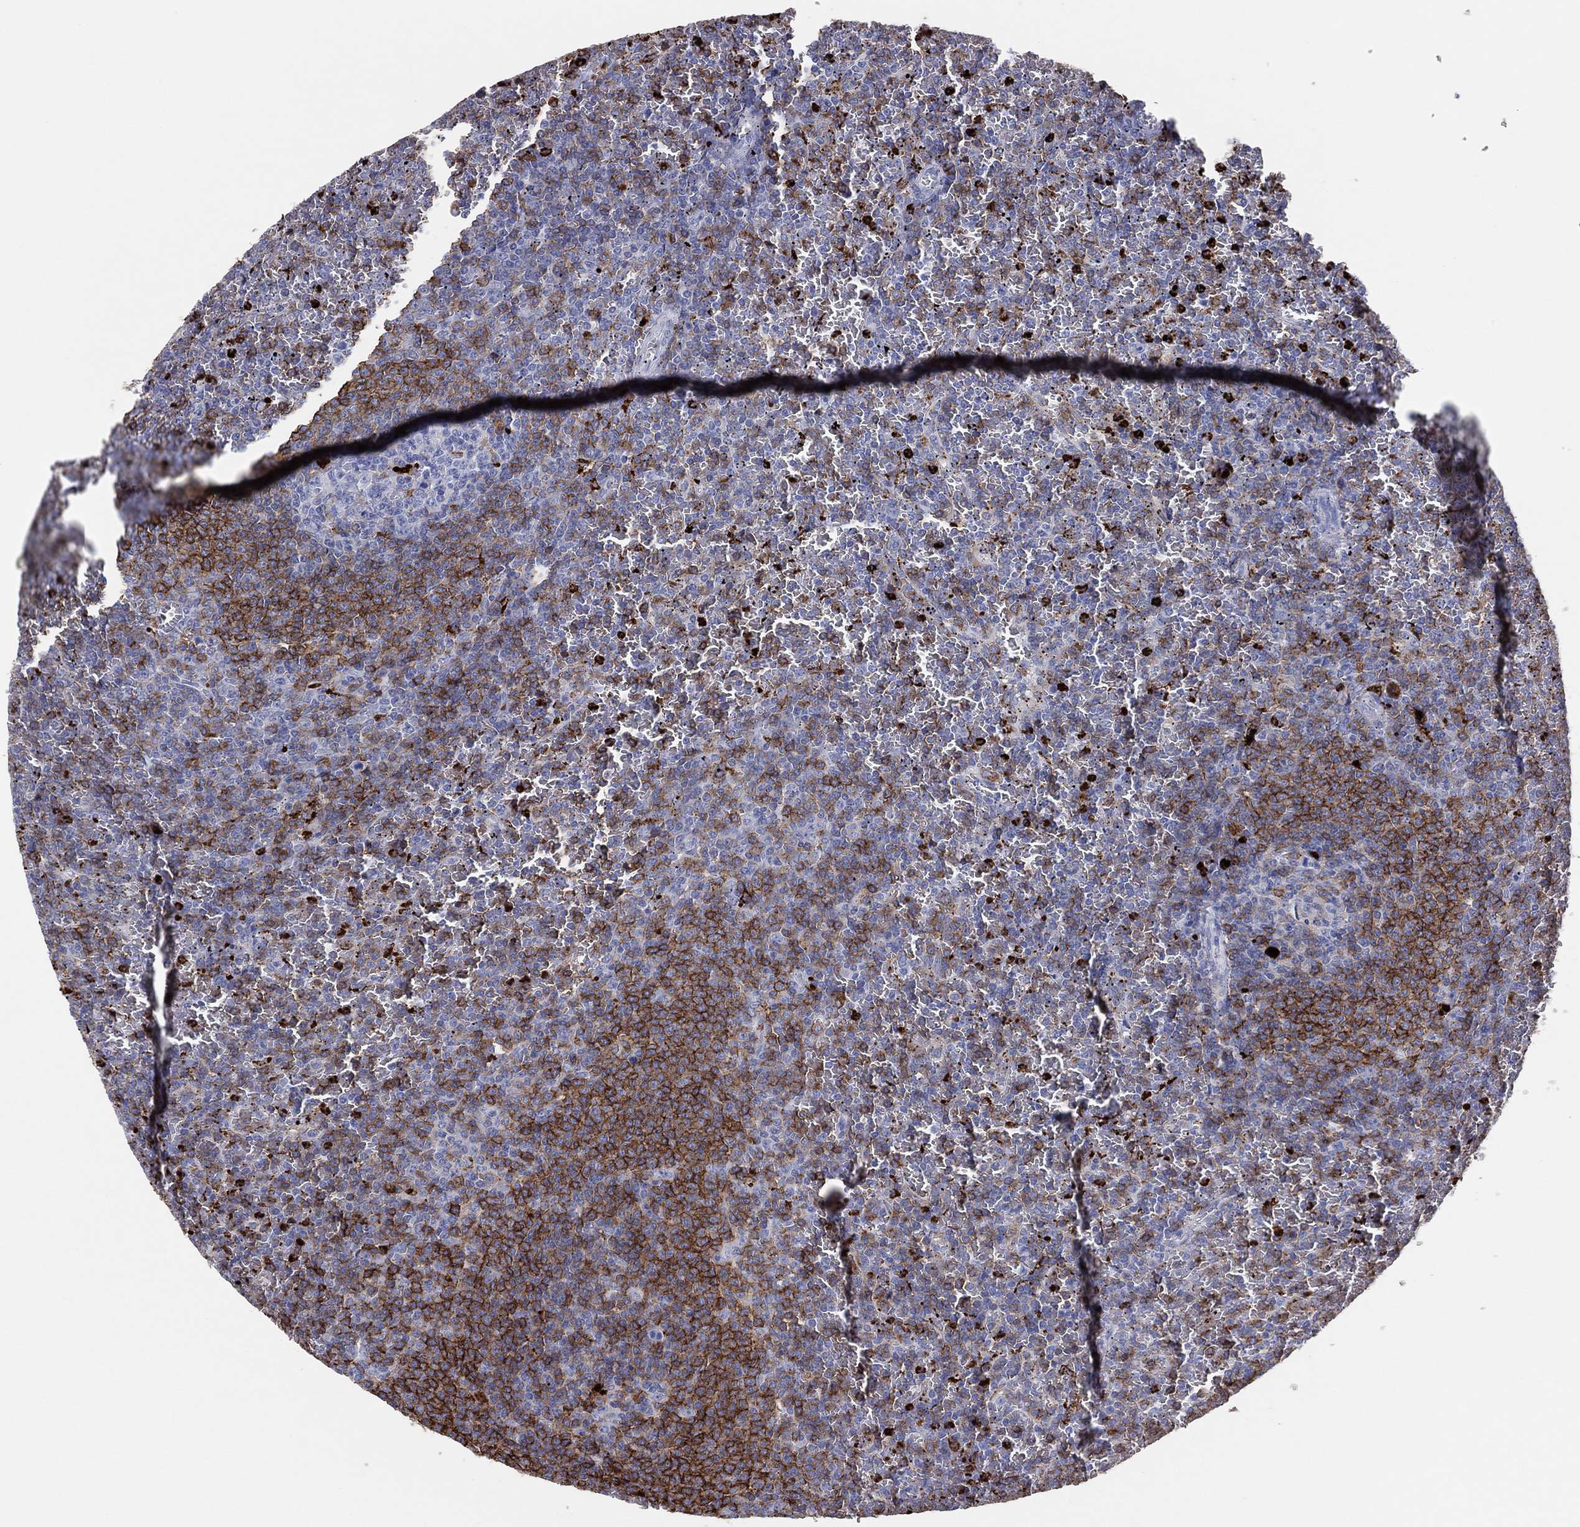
{"staining": {"intensity": "moderate", "quantity": "25%-75%", "location": "cytoplasmic/membranous"}, "tissue": "lymphoma", "cell_type": "Tumor cells", "image_type": "cancer", "snomed": [{"axis": "morphology", "description": "Malignant lymphoma, non-Hodgkin's type, Low grade"}, {"axis": "topography", "description": "Spleen"}], "caption": "Immunohistochemistry of low-grade malignant lymphoma, non-Hodgkin's type reveals medium levels of moderate cytoplasmic/membranous positivity in about 25%-75% of tumor cells.", "gene": "PLAC8", "patient": {"sex": "female", "age": 77}}